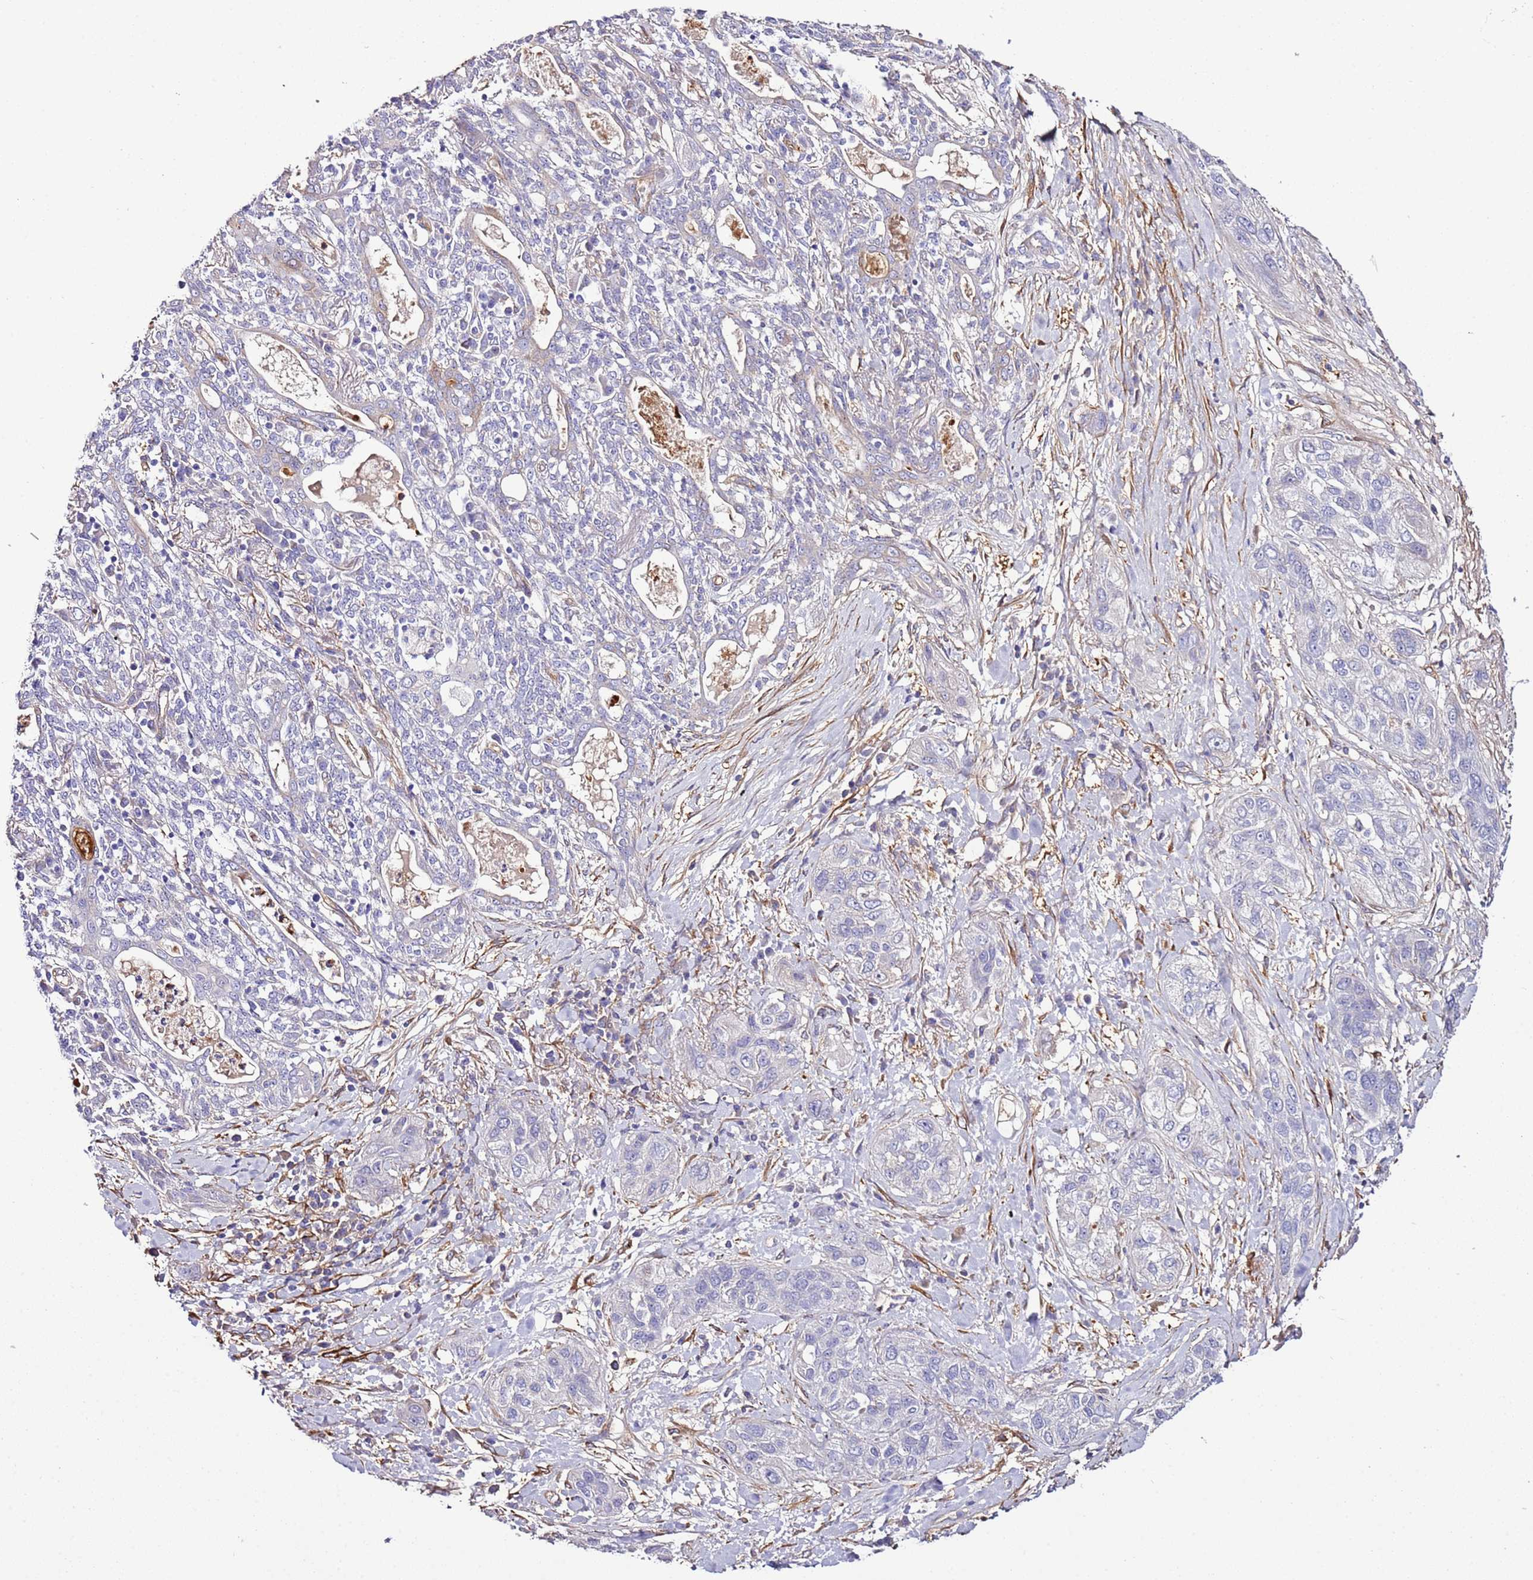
{"staining": {"intensity": "negative", "quantity": "none", "location": "none"}, "tissue": "lung cancer", "cell_type": "Tumor cells", "image_type": "cancer", "snomed": [{"axis": "morphology", "description": "Squamous cell carcinoma, NOS"}, {"axis": "topography", "description": "Lung"}], "caption": "Tumor cells are negative for brown protein staining in squamous cell carcinoma (lung). Nuclei are stained in blue.", "gene": "FAM174C", "patient": {"sex": "female", "age": 70}}